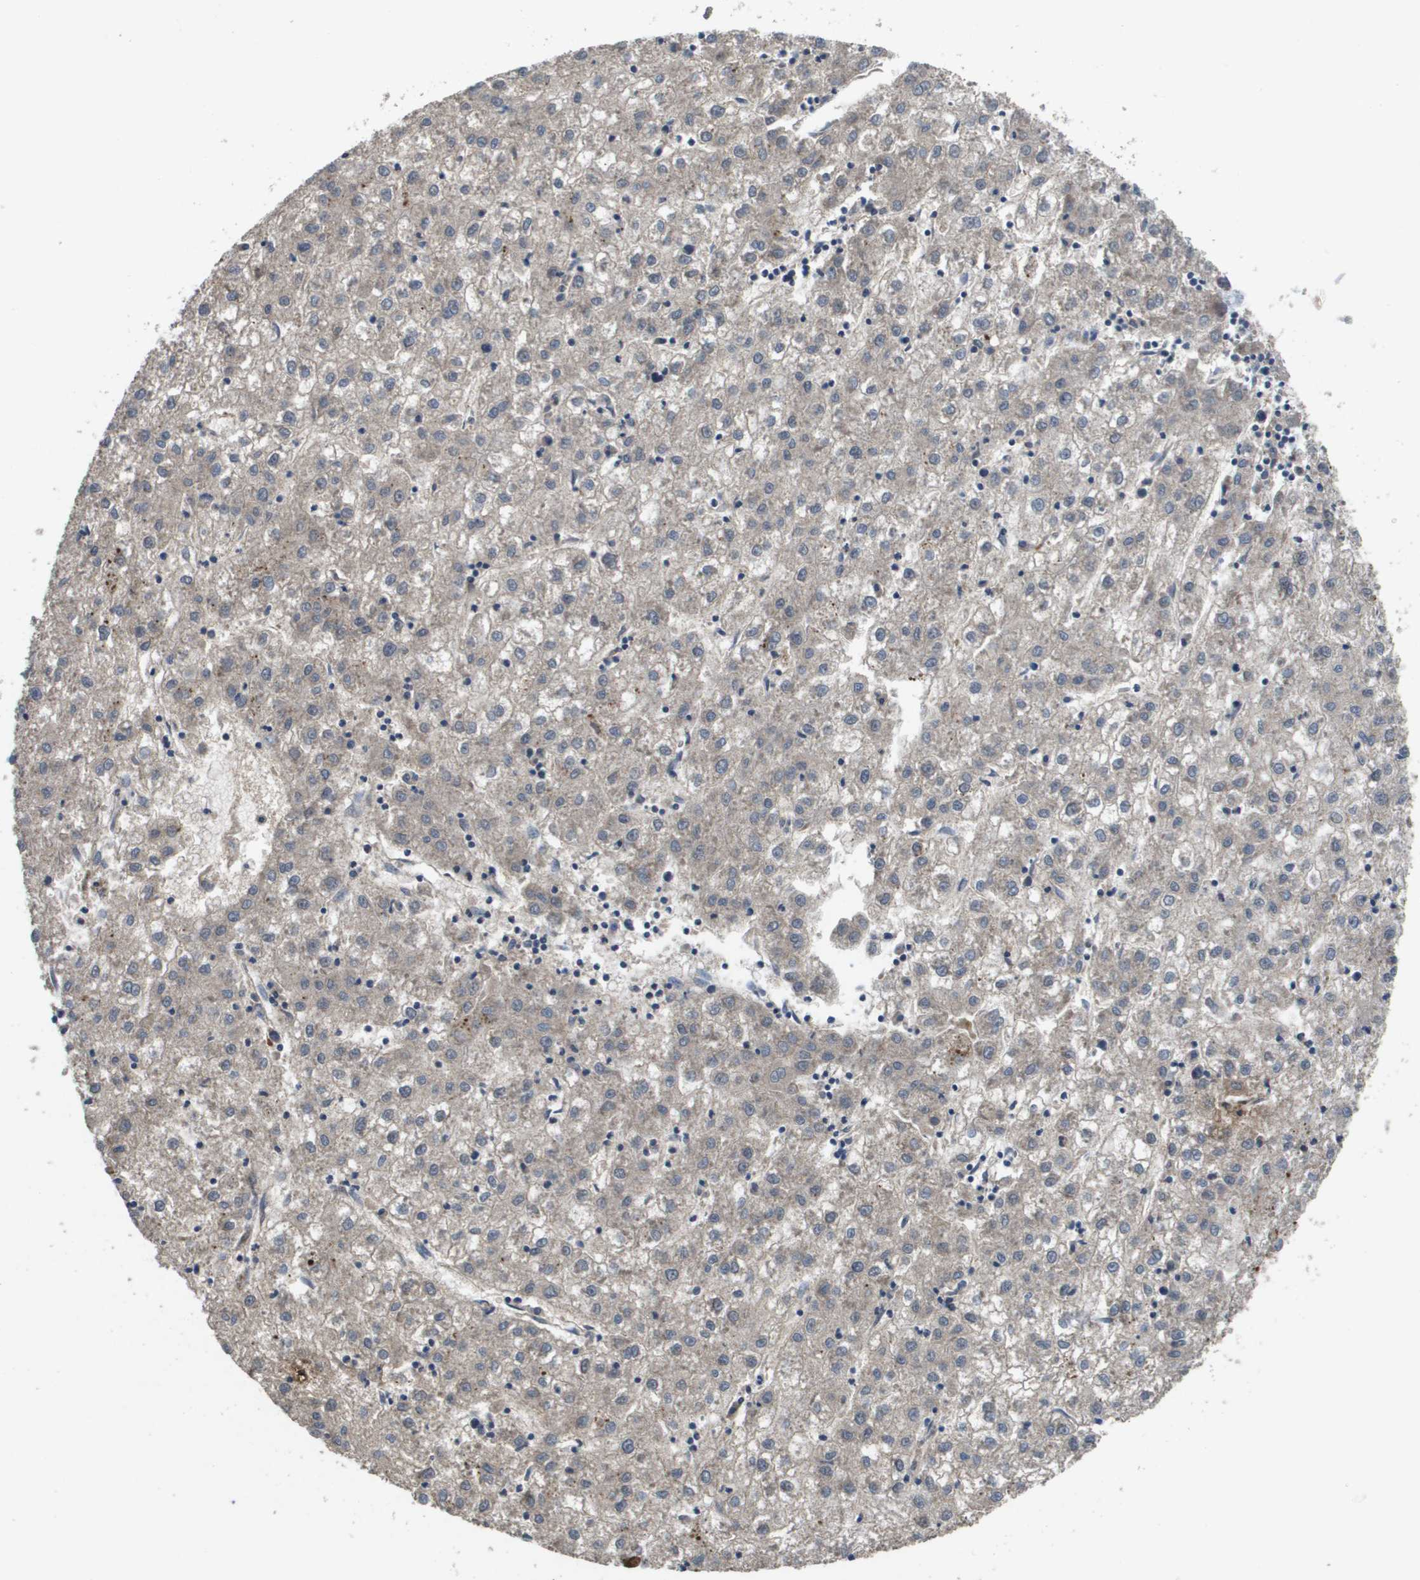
{"staining": {"intensity": "weak", "quantity": ">75%", "location": "cytoplasmic/membranous"}, "tissue": "liver cancer", "cell_type": "Tumor cells", "image_type": "cancer", "snomed": [{"axis": "morphology", "description": "Carcinoma, Hepatocellular, NOS"}, {"axis": "topography", "description": "Liver"}], "caption": "Immunohistochemistry (IHC) histopathology image of neoplastic tissue: human liver hepatocellular carcinoma stained using IHC displays low levels of weak protein expression localized specifically in the cytoplasmic/membranous of tumor cells, appearing as a cytoplasmic/membranous brown color.", "gene": "PROC", "patient": {"sex": "male", "age": 72}}